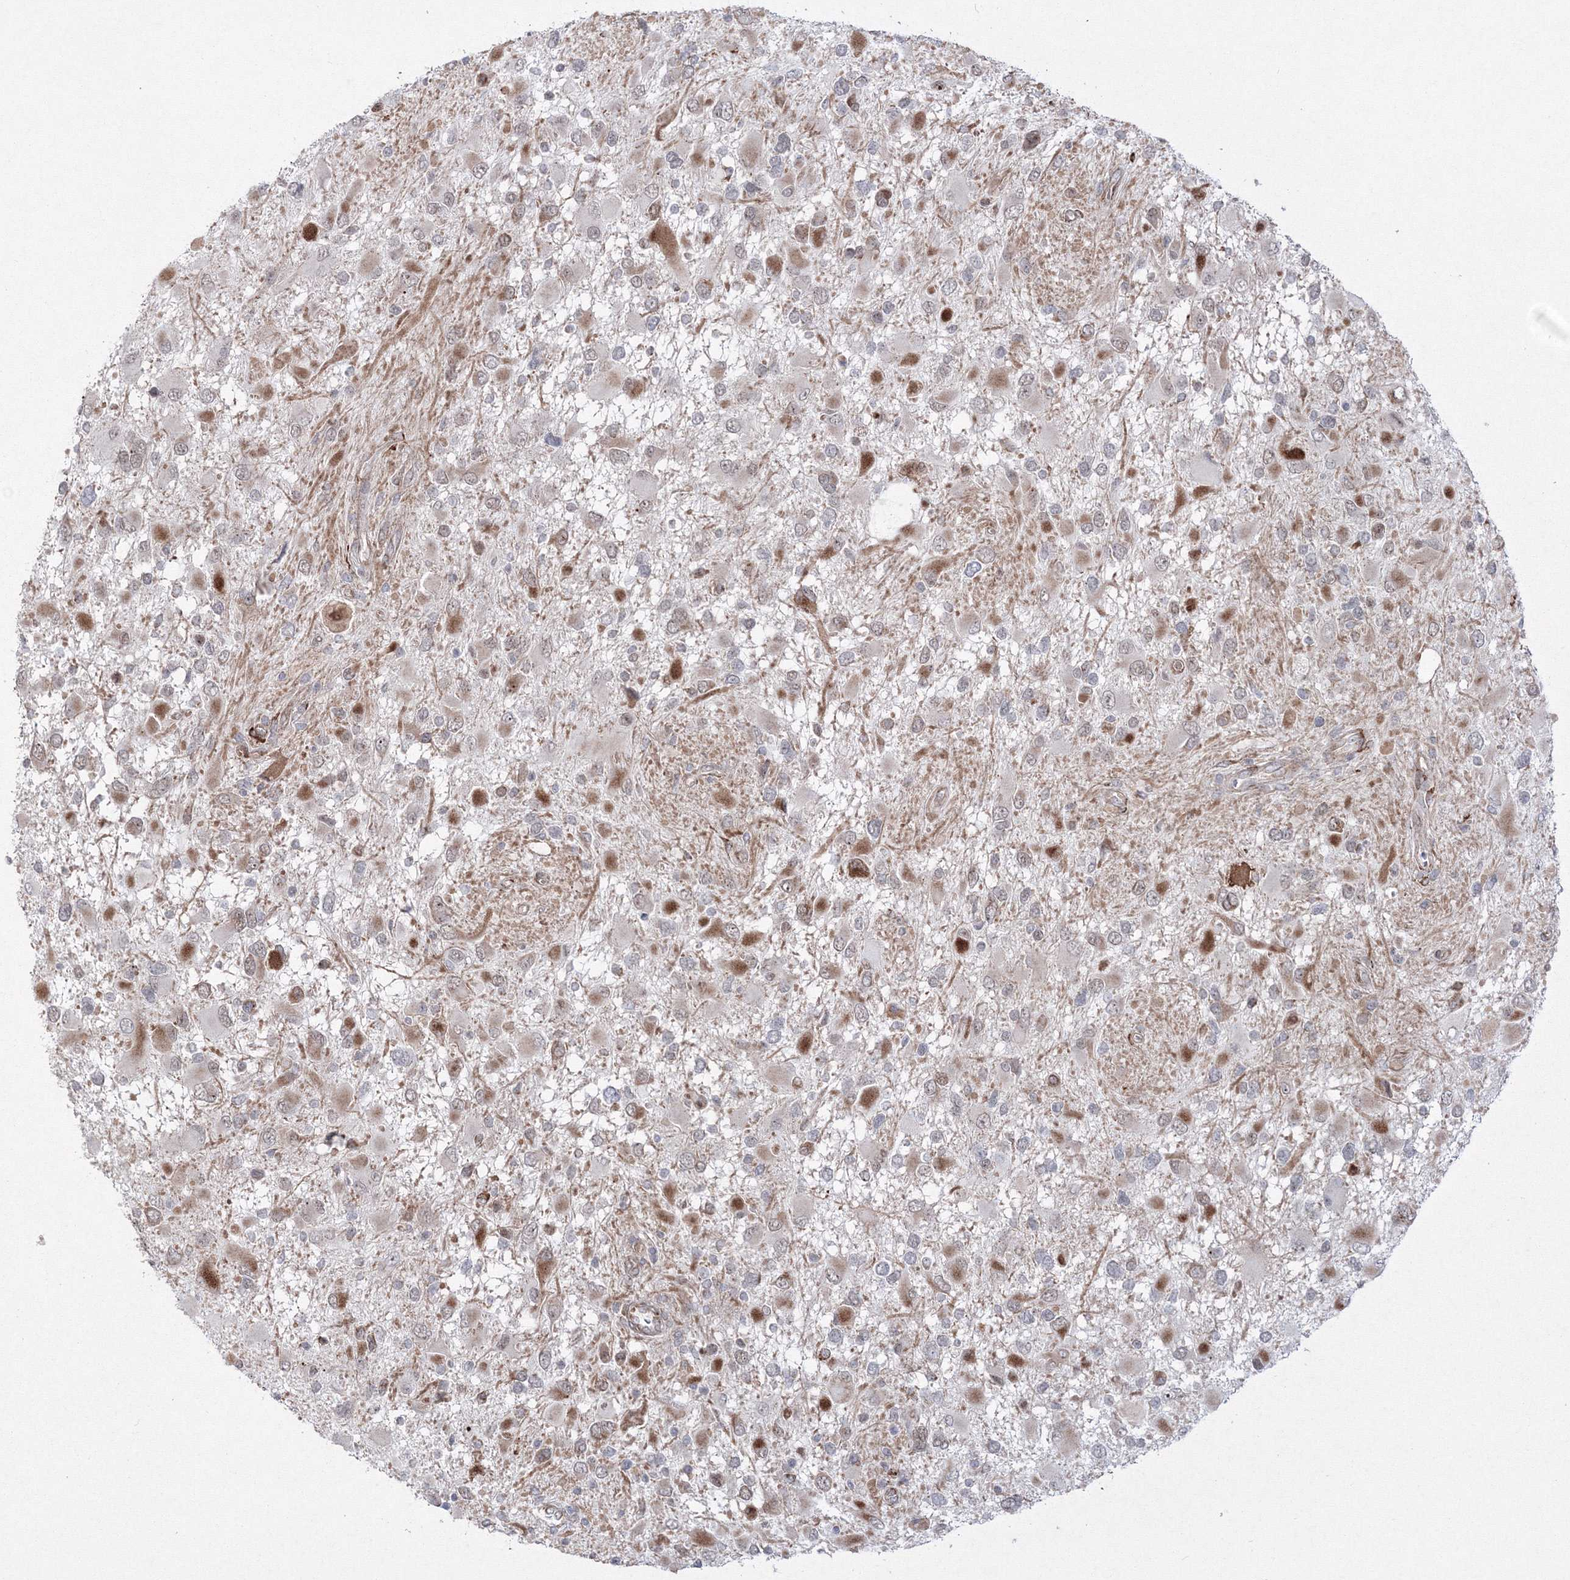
{"staining": {"intensity": "moderate", "quantity": "<25%", "location": "cytoplasmic/membranous"}, "tissue": "glioma", "cell_type": "Tumor cells", "image_type": "cancer", "snomed": [{"axis": "morphology", "description": "Glioma, malignant, High grade"}, {"axis": "topography", "description": "Brain"}], "caption": "Immunohistochemical staining of human glioma reveals low levels of moderate cytoplasmic/membranous protein positivity in approximately <25% of tumor cells. (IHC, brightfield microscopy, high magnification).", "gene": "EFCAB12", "patient": {"sex": "male", "age": 53}}